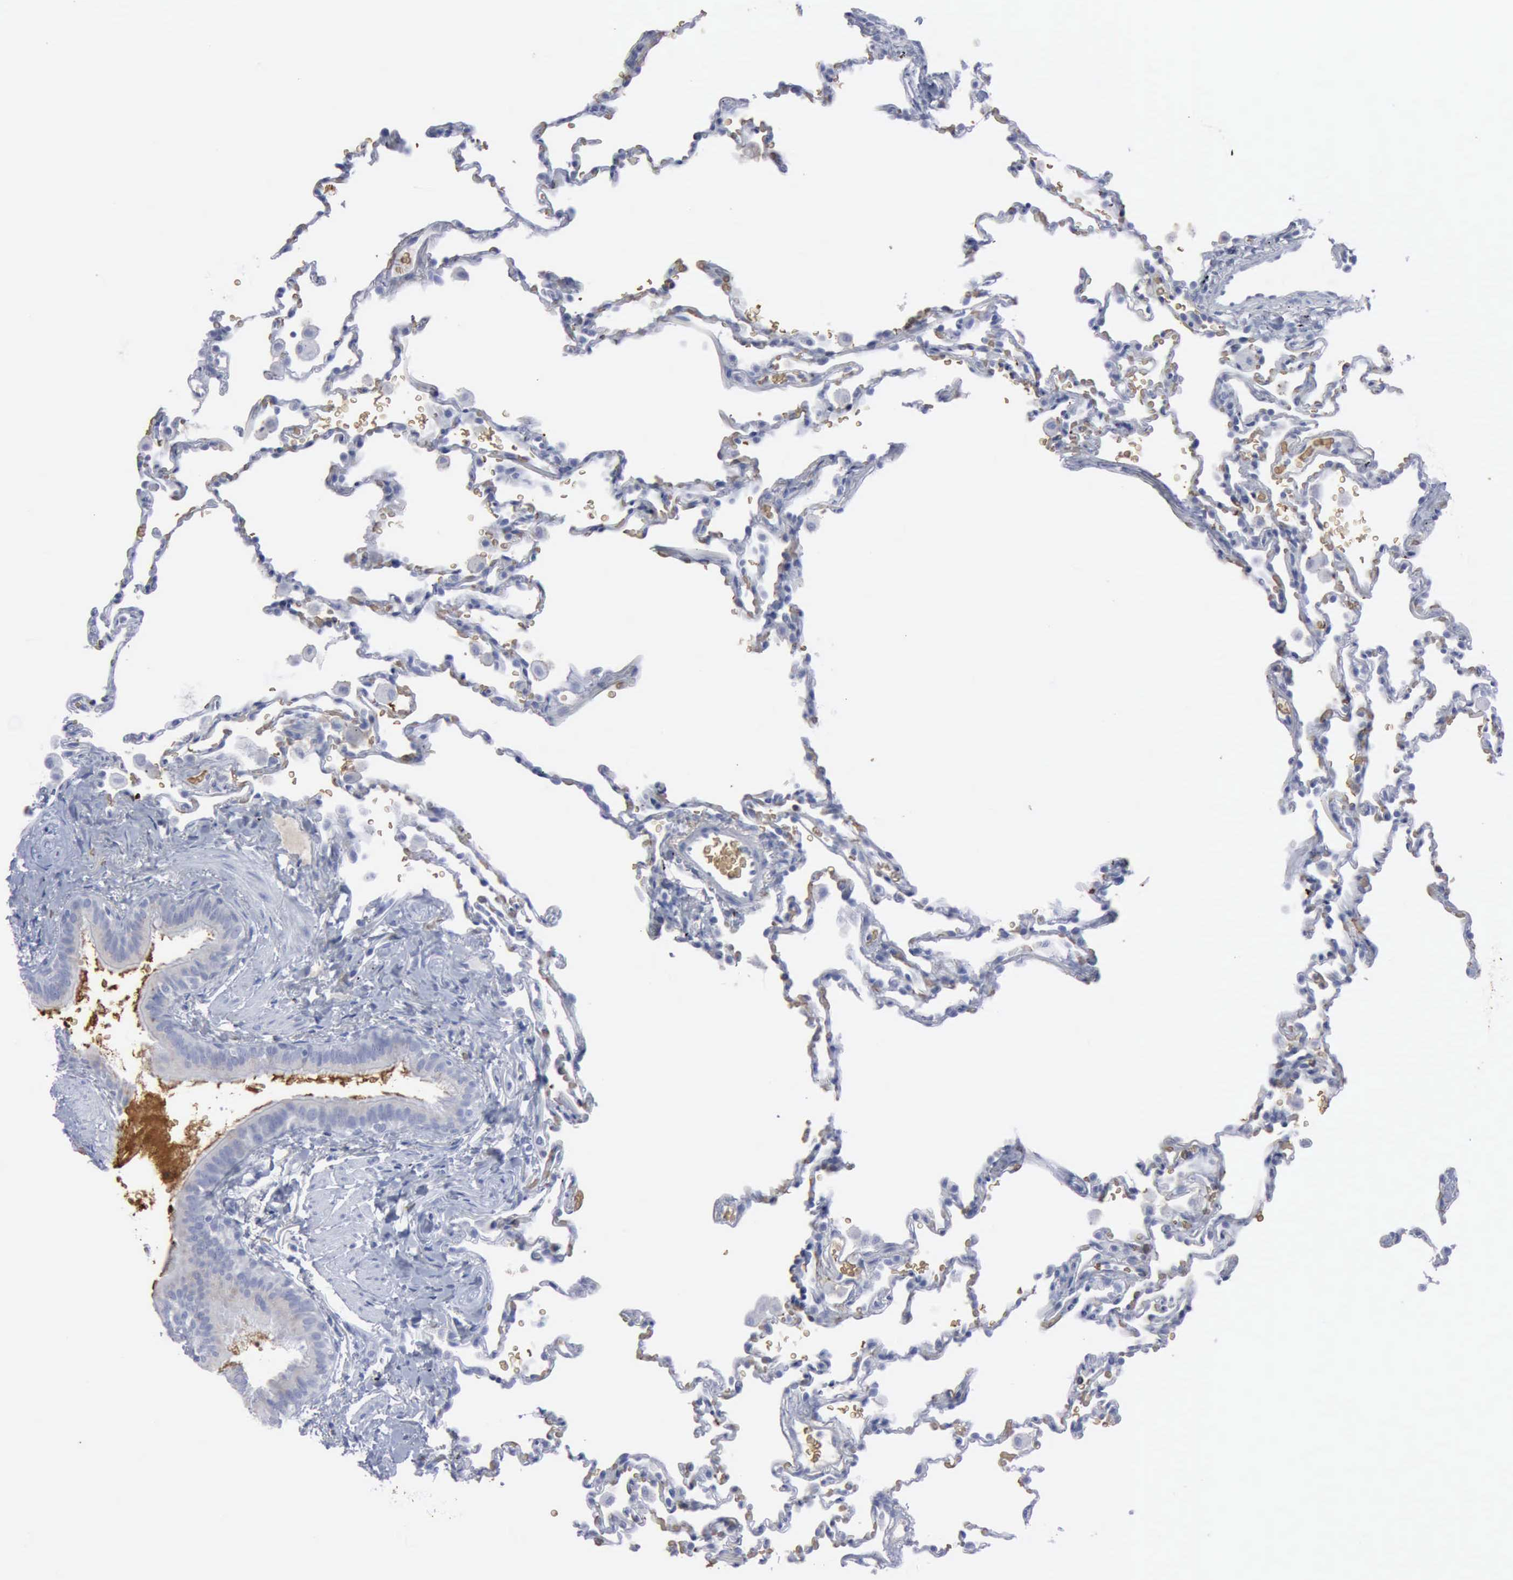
{"staining": {"intensity": "negative", "quantity": "none", "location": "none"}, "tissue": "lung", "cell_type": "Alveolar cells", "image_type": "normal", "snomed": [{"axis": "morphology", "description": "Normal tissue, NOS"}, {"axis": "topography", "description": "Lung"}], "caption": "This is an immunohistochemistry (IHC) micrograph of normal lung. There is no expression in alveolar cells.", "gene": "TGFB1", "patient": {"sex": "male", "age": 59}}